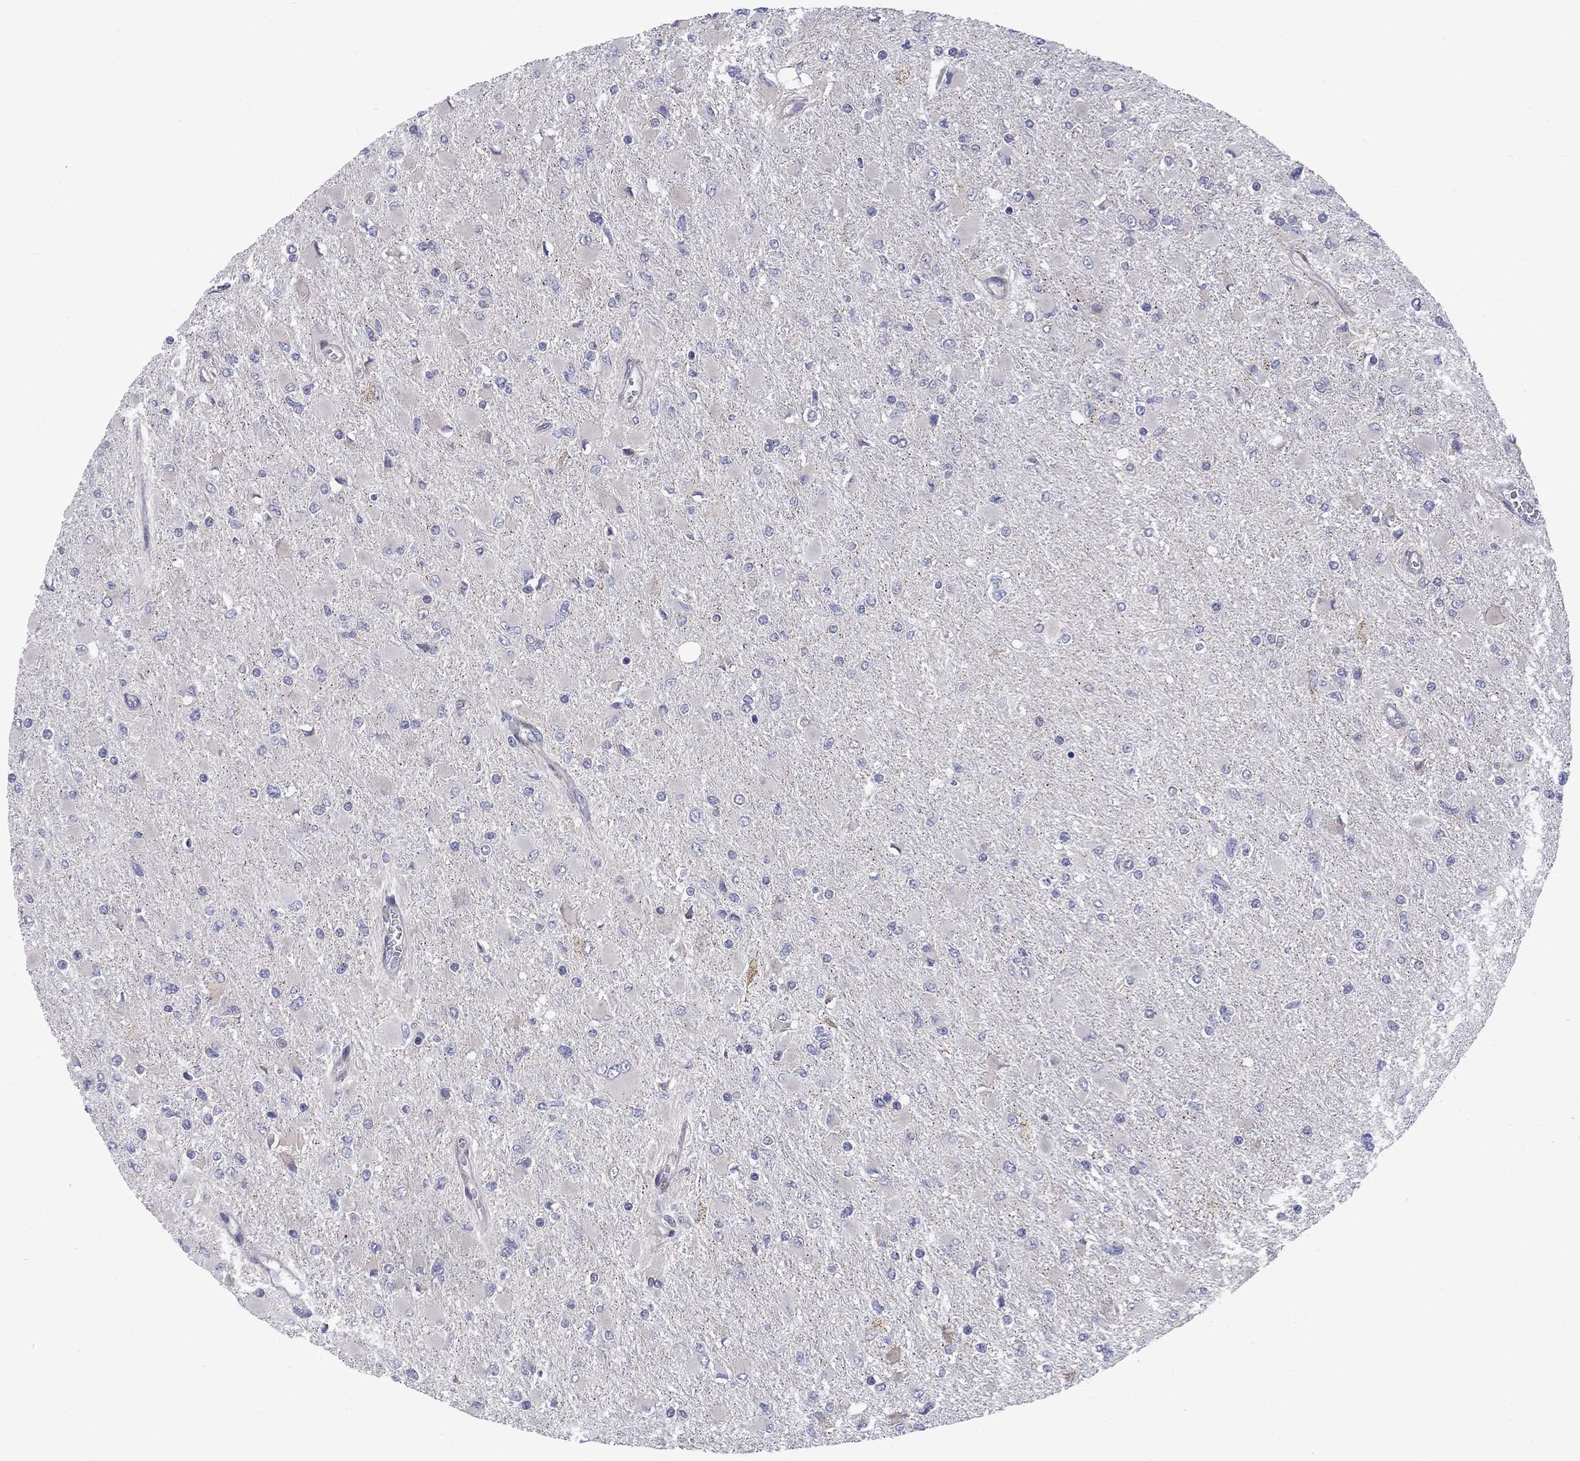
{"staining": {"intensity": "negative", "quantity": "none", "location": "none"}, "tissue": "glioma", "cell_type": "Tumor cells", "image_type": "cancer", "snomed": [{"axis": "morphology", "description": "Glioma, malignant, High grade"}, {"axis": "topography", "description": "Cerebral cortex"}], "caption": "Malignant glioma (high-grade) stained for a protein using immunohistochemistry shows no expression tumor cells.", "gene": "ASNS", "patient": {"sex": "female", "age": 36}}